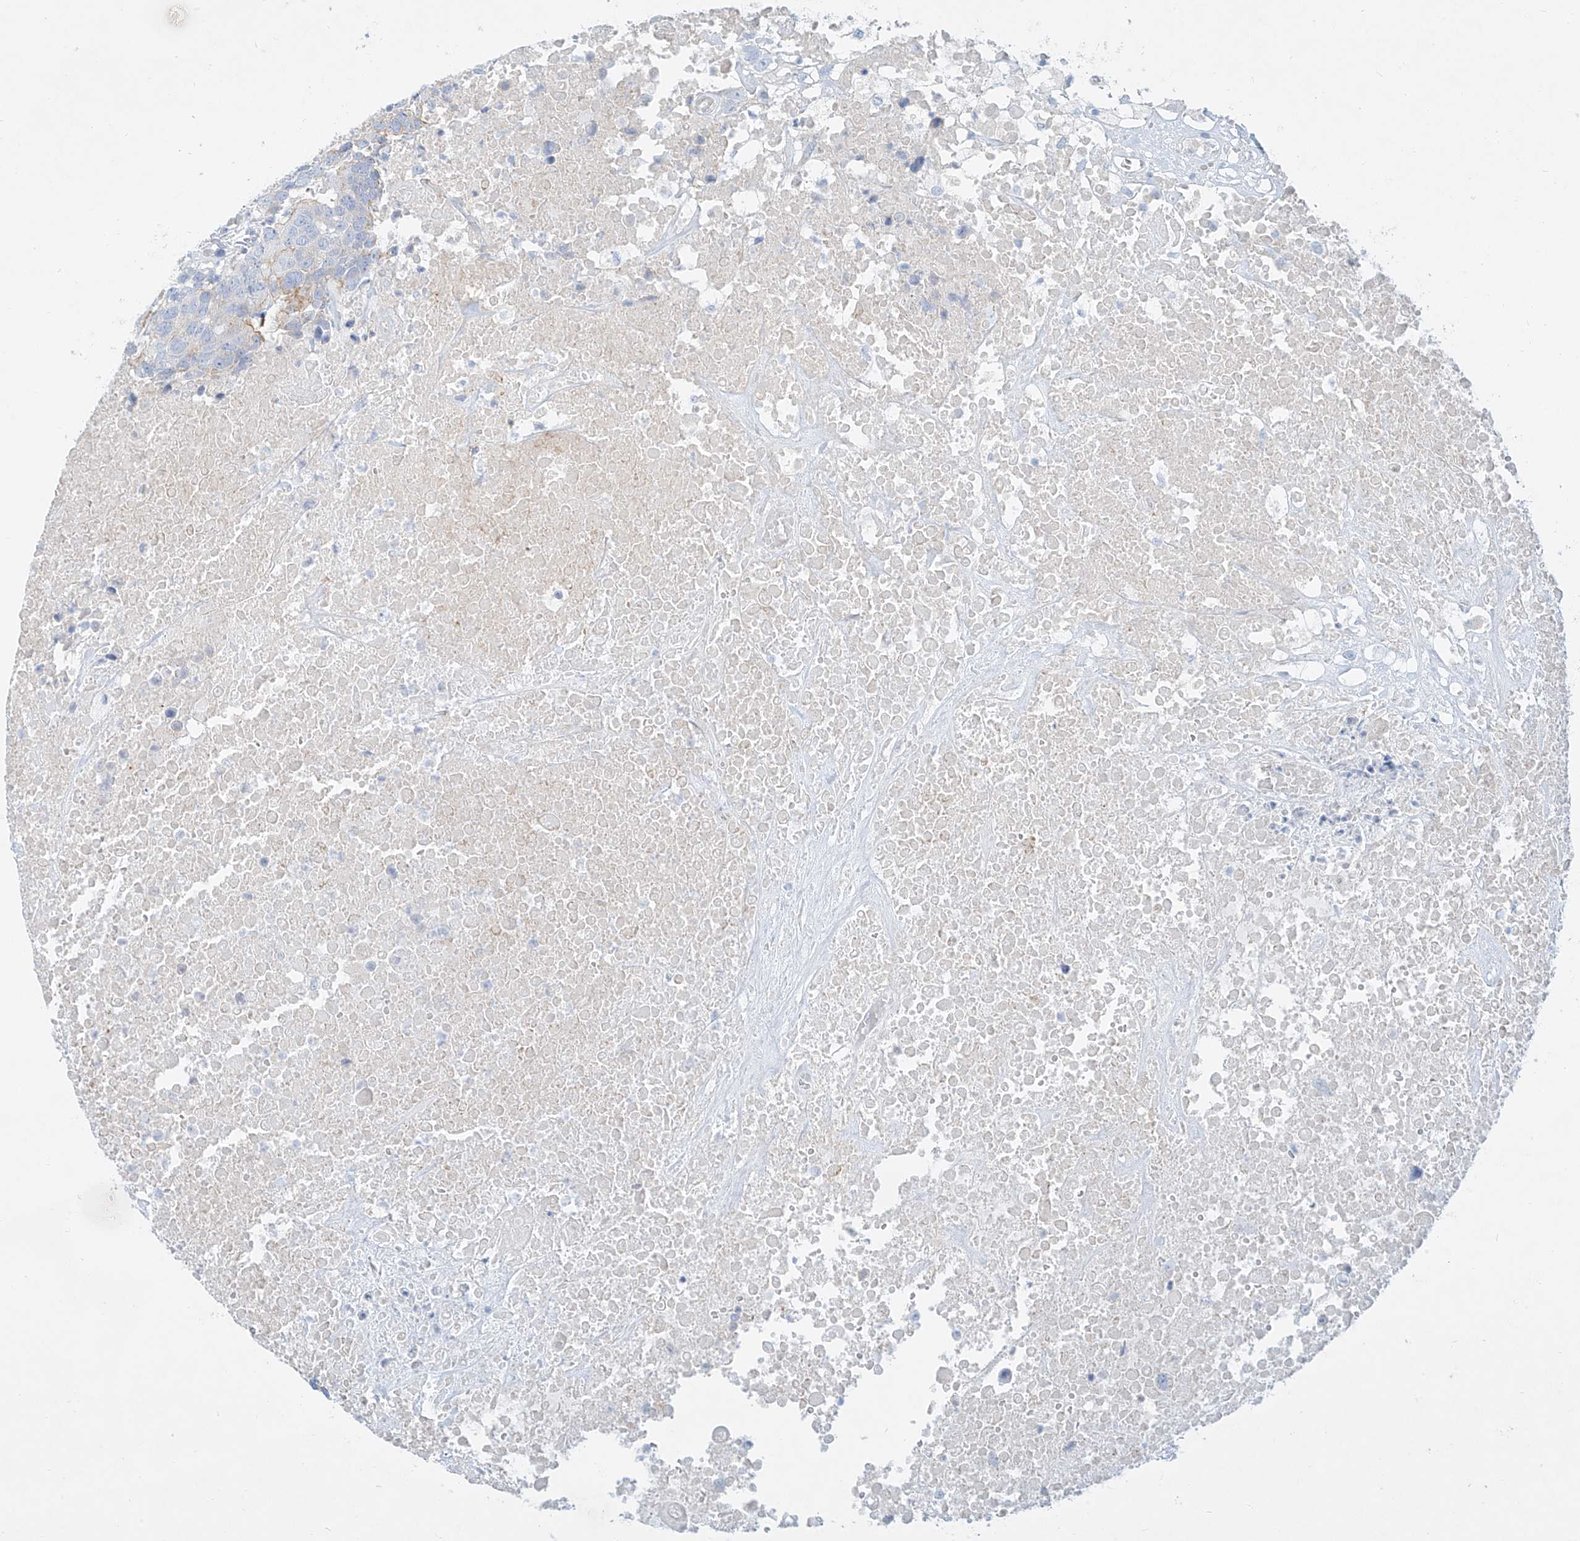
{"staining": {"intensity": "negative", "quantity": "none", "location": "none"}, "tissue": "head and neck cancer", "cell_type": "Tumor cells", "image_type": "cancer", "snomed": [{"axis": "morphology", "description": "Squamous cell carcinoma, NOS"}, {"axis": "topography", "description": "Head-Neck"}], "caption": "Squamous cell carcinoma (head and neck) was stained to show a protein in brown. There is no significant staining in tumor cells.", "gene": "AJM1", "patient": {"sex": "male", "age": 66}}